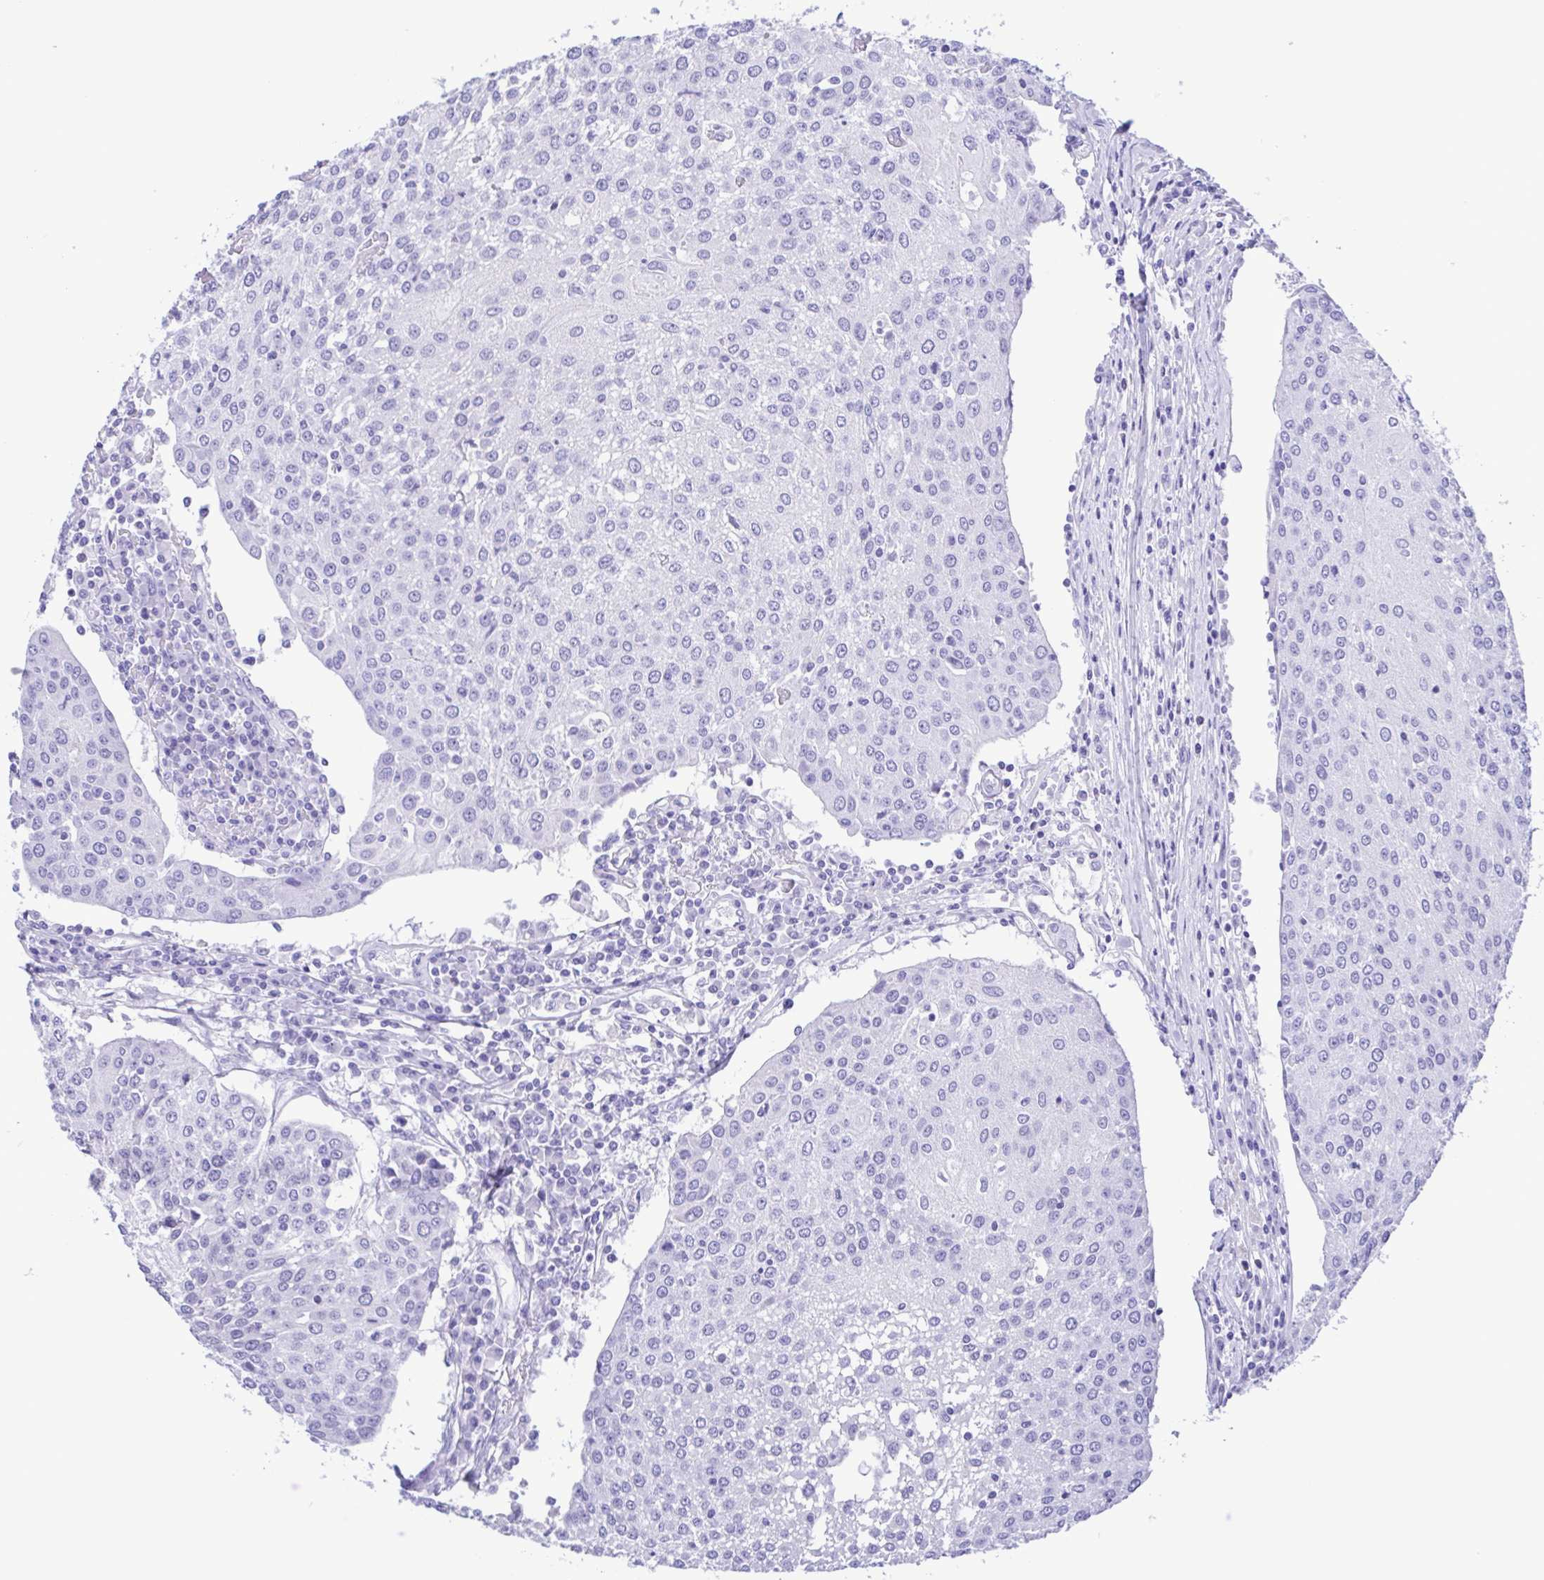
{"staining": {"intensity": "negative", "quantity": "none", "location": "none"}, "tissue": "urothelial cancer", "cell_type": "Tumor cells", "image_type": "cancer", "snomed": [{"axis": "morphology", "description": "Urothelial carcinoma, High grade"}, {"axis": "topography", "description": "Urinary bladder"}], "caption": "An image of high-grade urothelial carcinoma stained for a protein reveals no brown staining in tumor cells.", "gene": "TSPY2", "patient": {"sex": "female", "age": 85}}